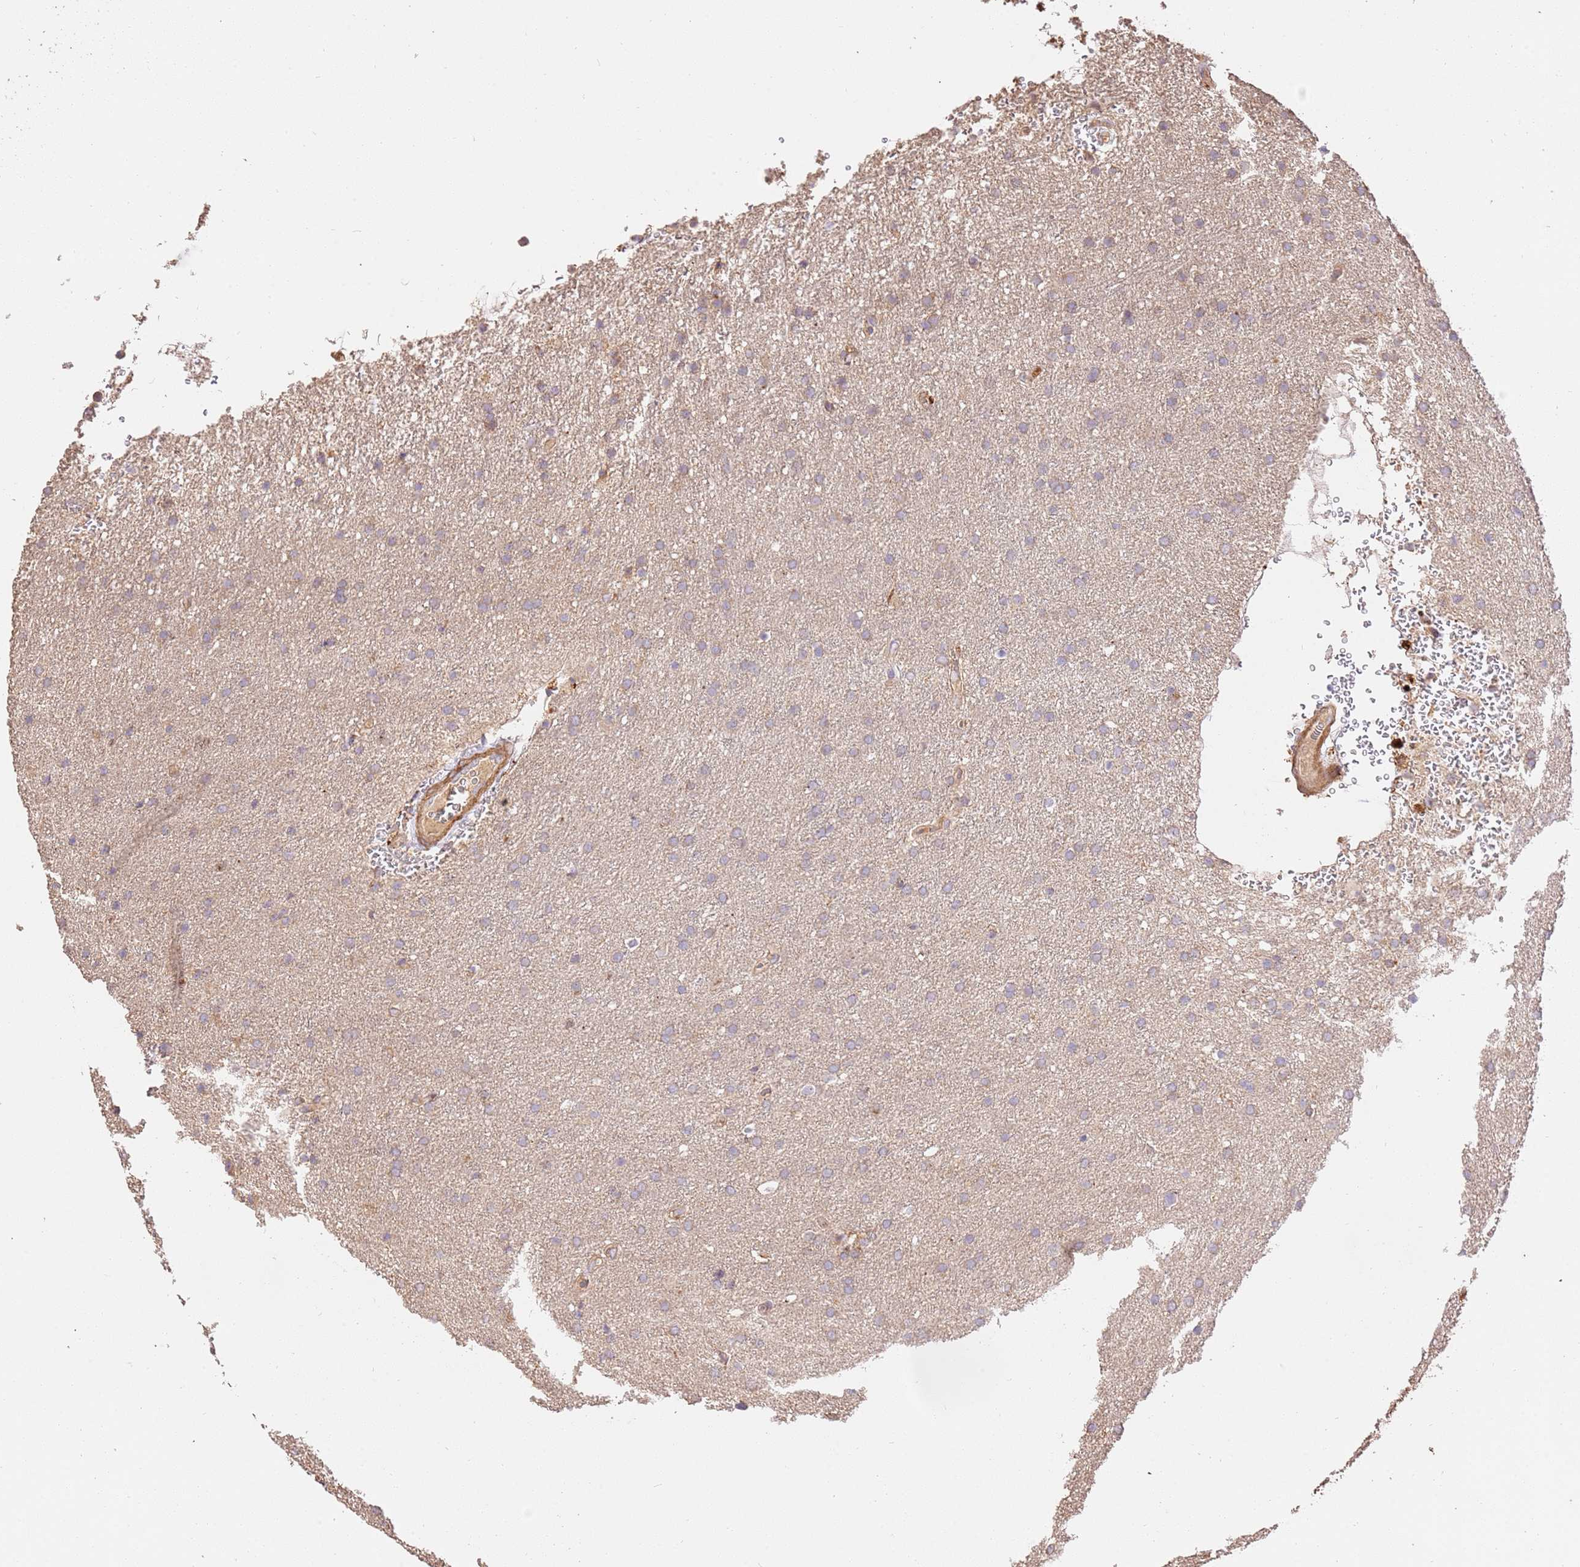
{"staining": {"intensity": "negative", "quantity": "none", "location": "none"}, "tissue": "glioma", "cell_type": "Tumor cells", "image_type": "cancer", "snomed": [{"axis": "morphology", "description": "Glioma, malignant, Low grade"}, {"axis": "topography", "description": "Brain"}], "caption": "Malignant low-grade glioma was stained to show a protein in brown. There is no significant staining in tumor cells.", "gene": "CEP55", "patient": {"sex": "female", "age": 32}}